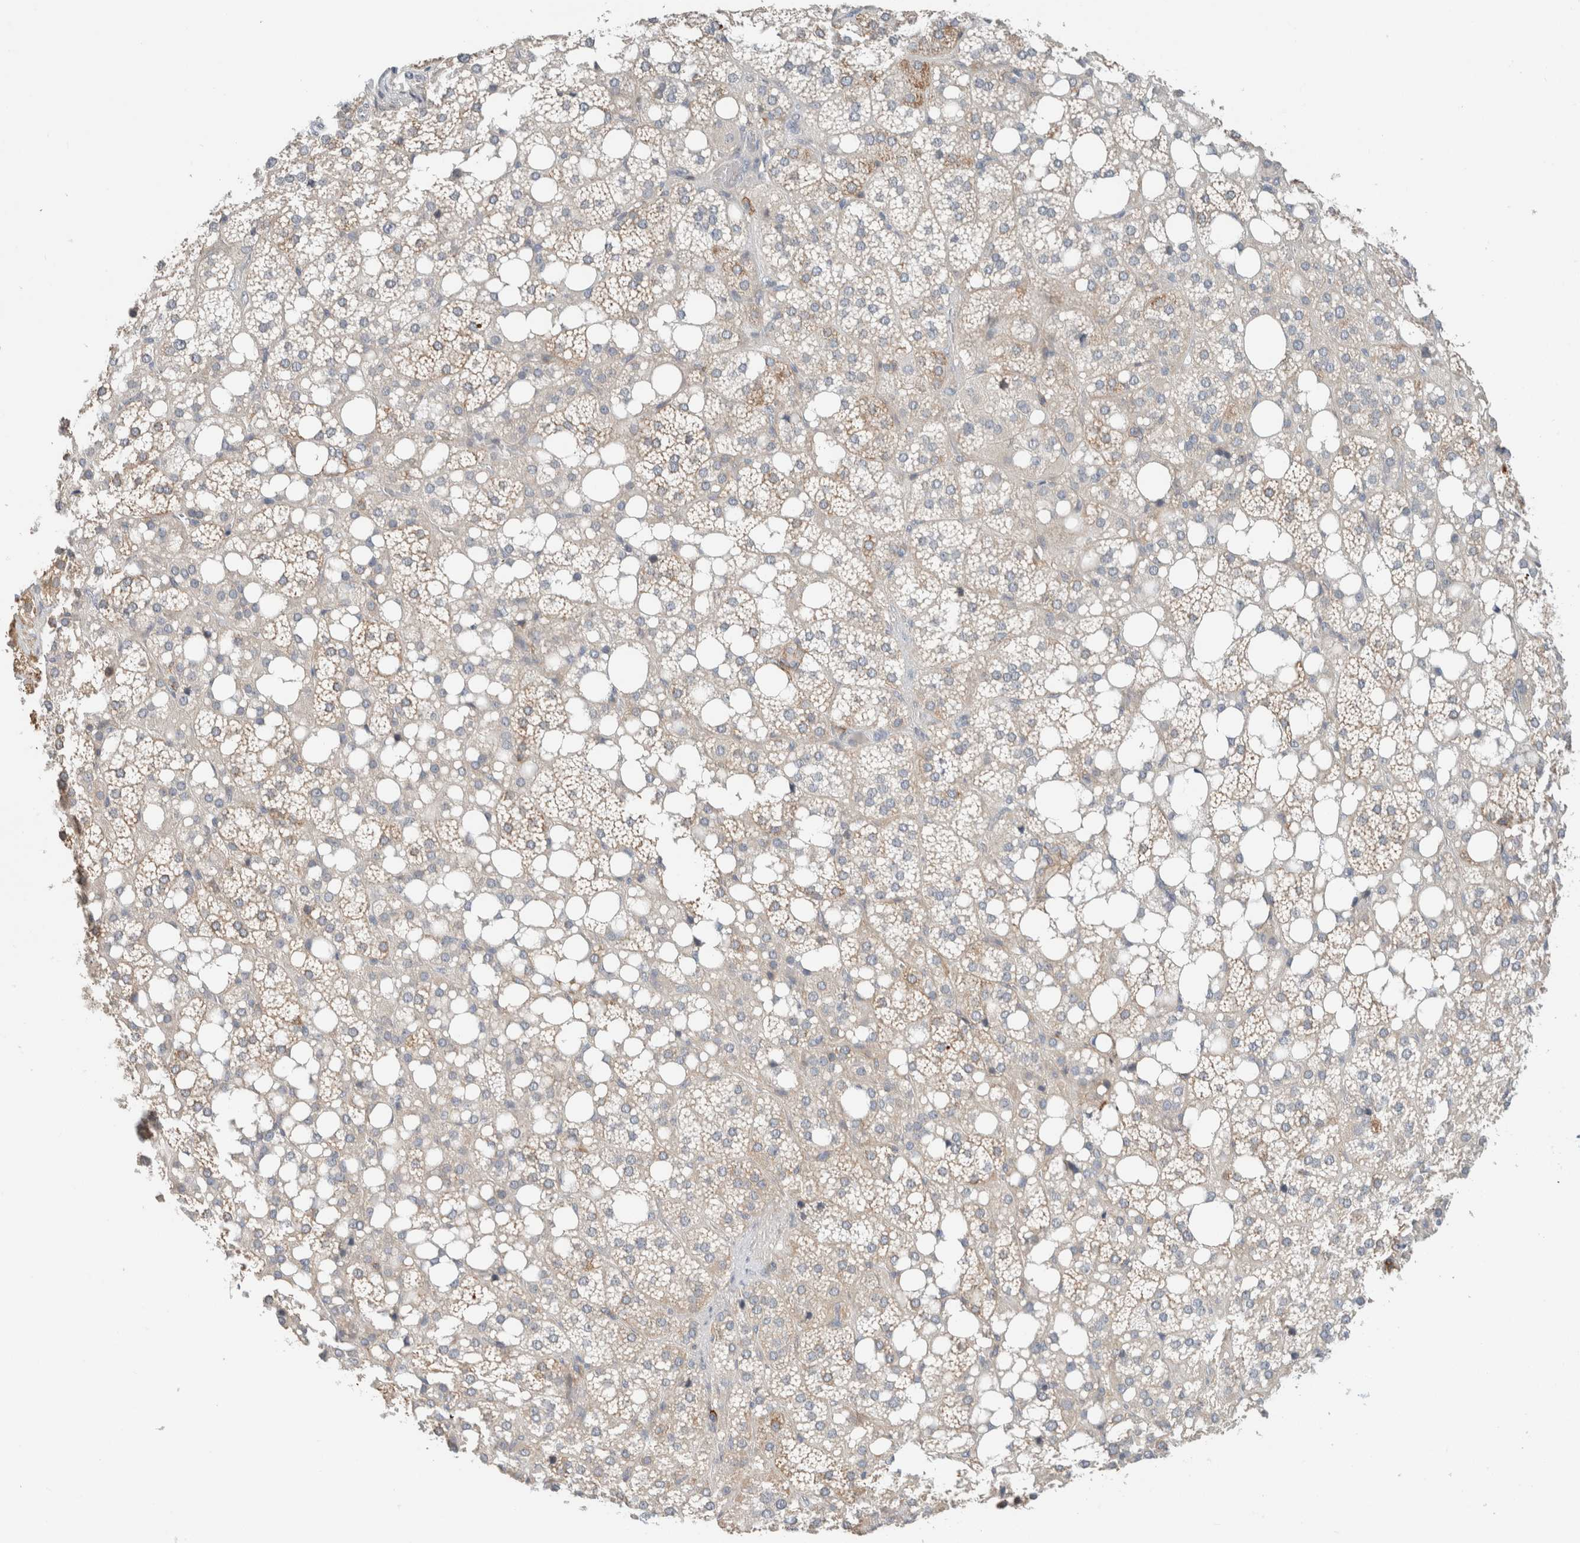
{"staining": {"intensity": "moderate", "quantity": "25%-75%", "location": "cytoplasmic/membranous"}, "tissue": "adrenal gland", "cell_type": "Glandular cells", "image_type": "normal", "snomed": [{"axis": "morphology", "description": "Normal tissue, NOS"}, {"axis": "topography", "description": "Adrenal gland"}], "caption": "Protein staining exhibits moderate cytoplasmic/membranous expression in approximately 25%-75% of glandular cells in unremarkable adrenal gland. The staining is performed using DAB brown chromogen to label protein expression. The nuclei are counter-stained blue using hematoxylin.", "gene": "ERCC6L2", "patient": {"sex": "female", "age": 59}}